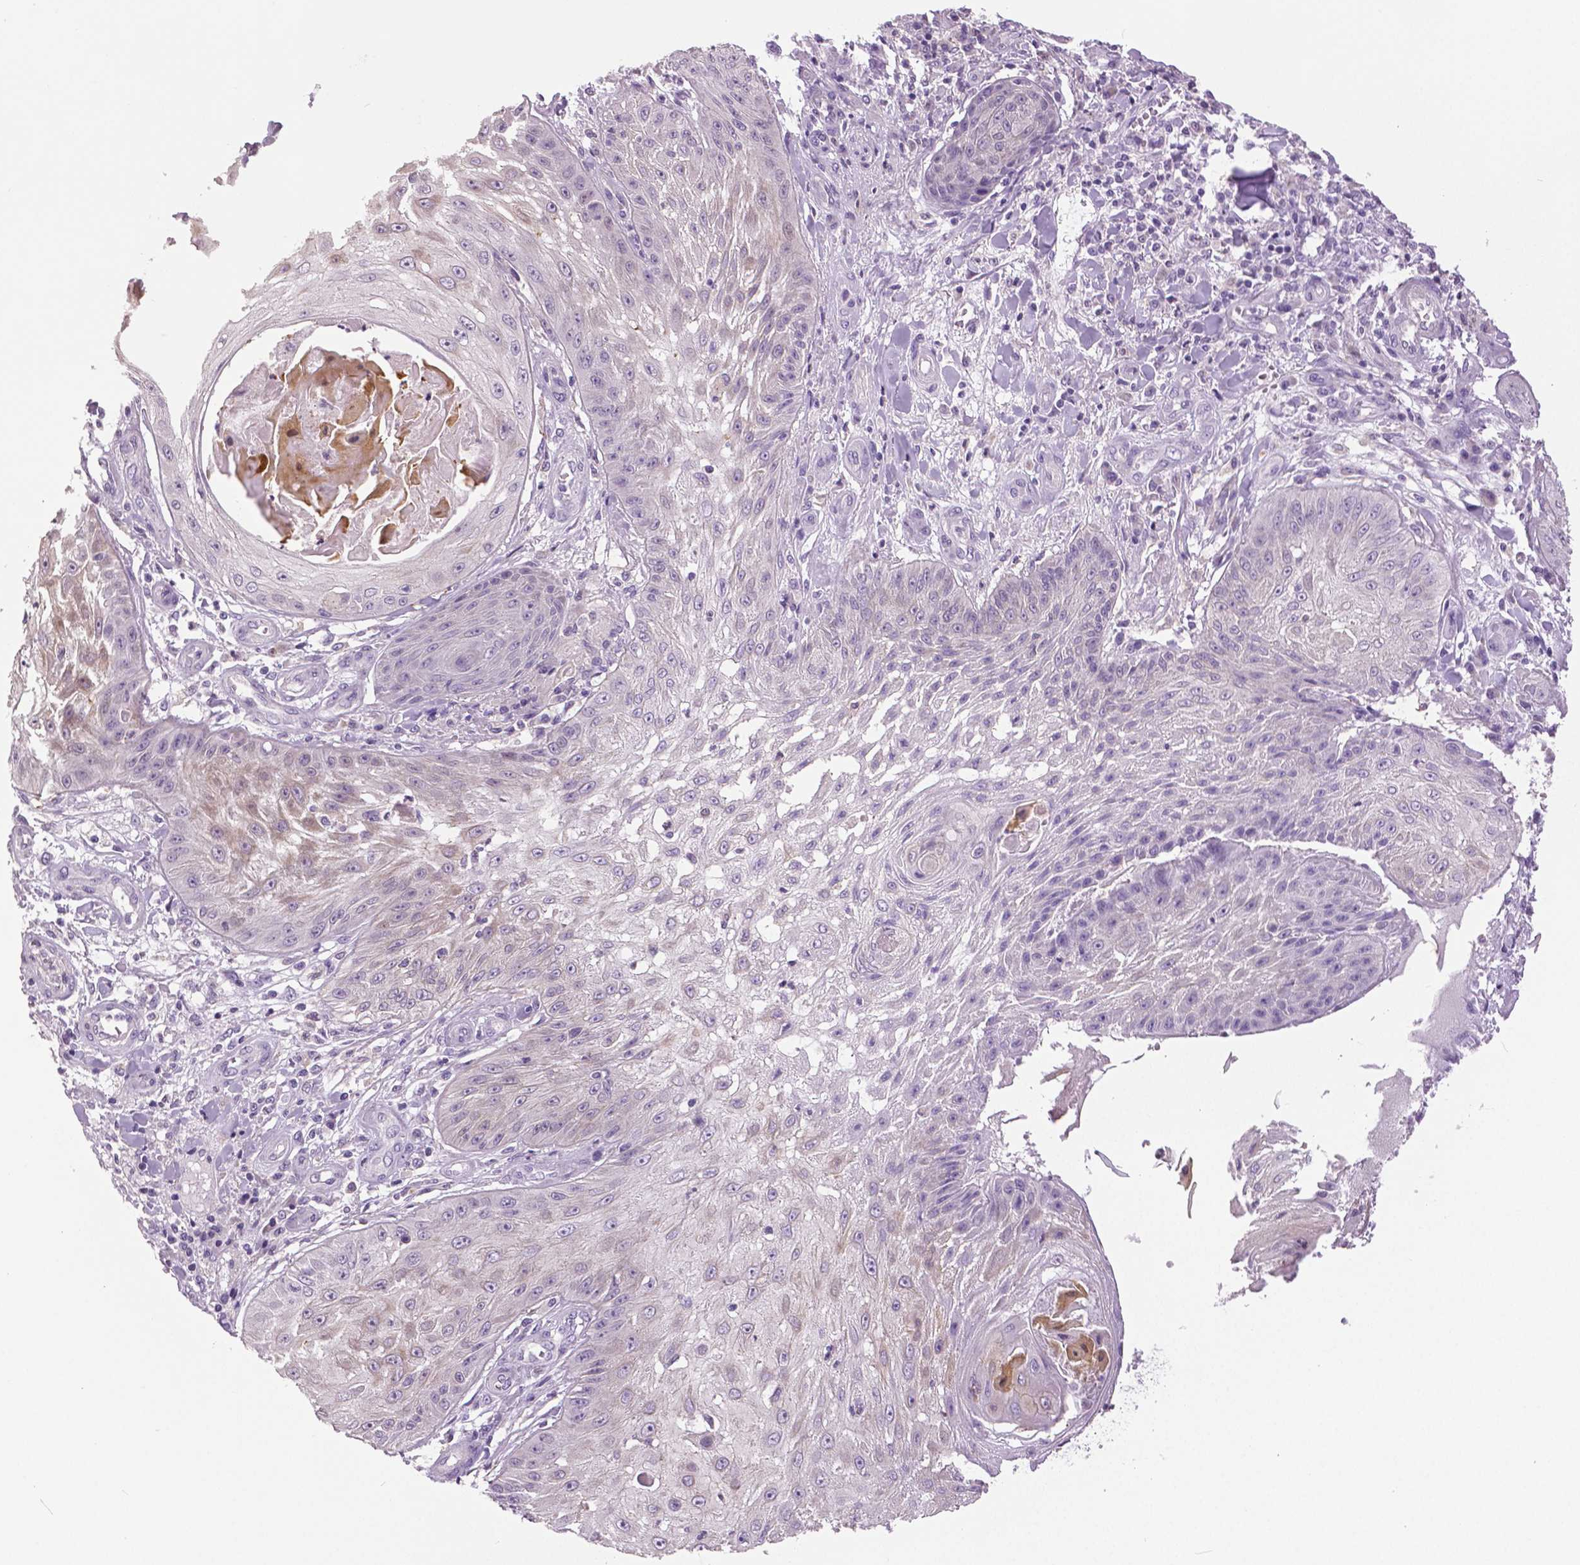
{"staining": {"intensity": "negative", "quantity": "none", "location": "none"}, "tissue": "skin cancer", "cell_type": "Tumor cells", "image_type": "cancer", "snomed": [{"axis": "morphology", "description": "Squamous cell carcinoma, NOS"}, {"axis": "topography", "description": "Skin"}], "caption": "This is an immunohistochemistry (IHC) photomicrograph of human squamous cell carcinoma (skin). There is no expression in tumor cells.", "gene": "DNAH12", "patient": {"sex": "male", "age": 70}}